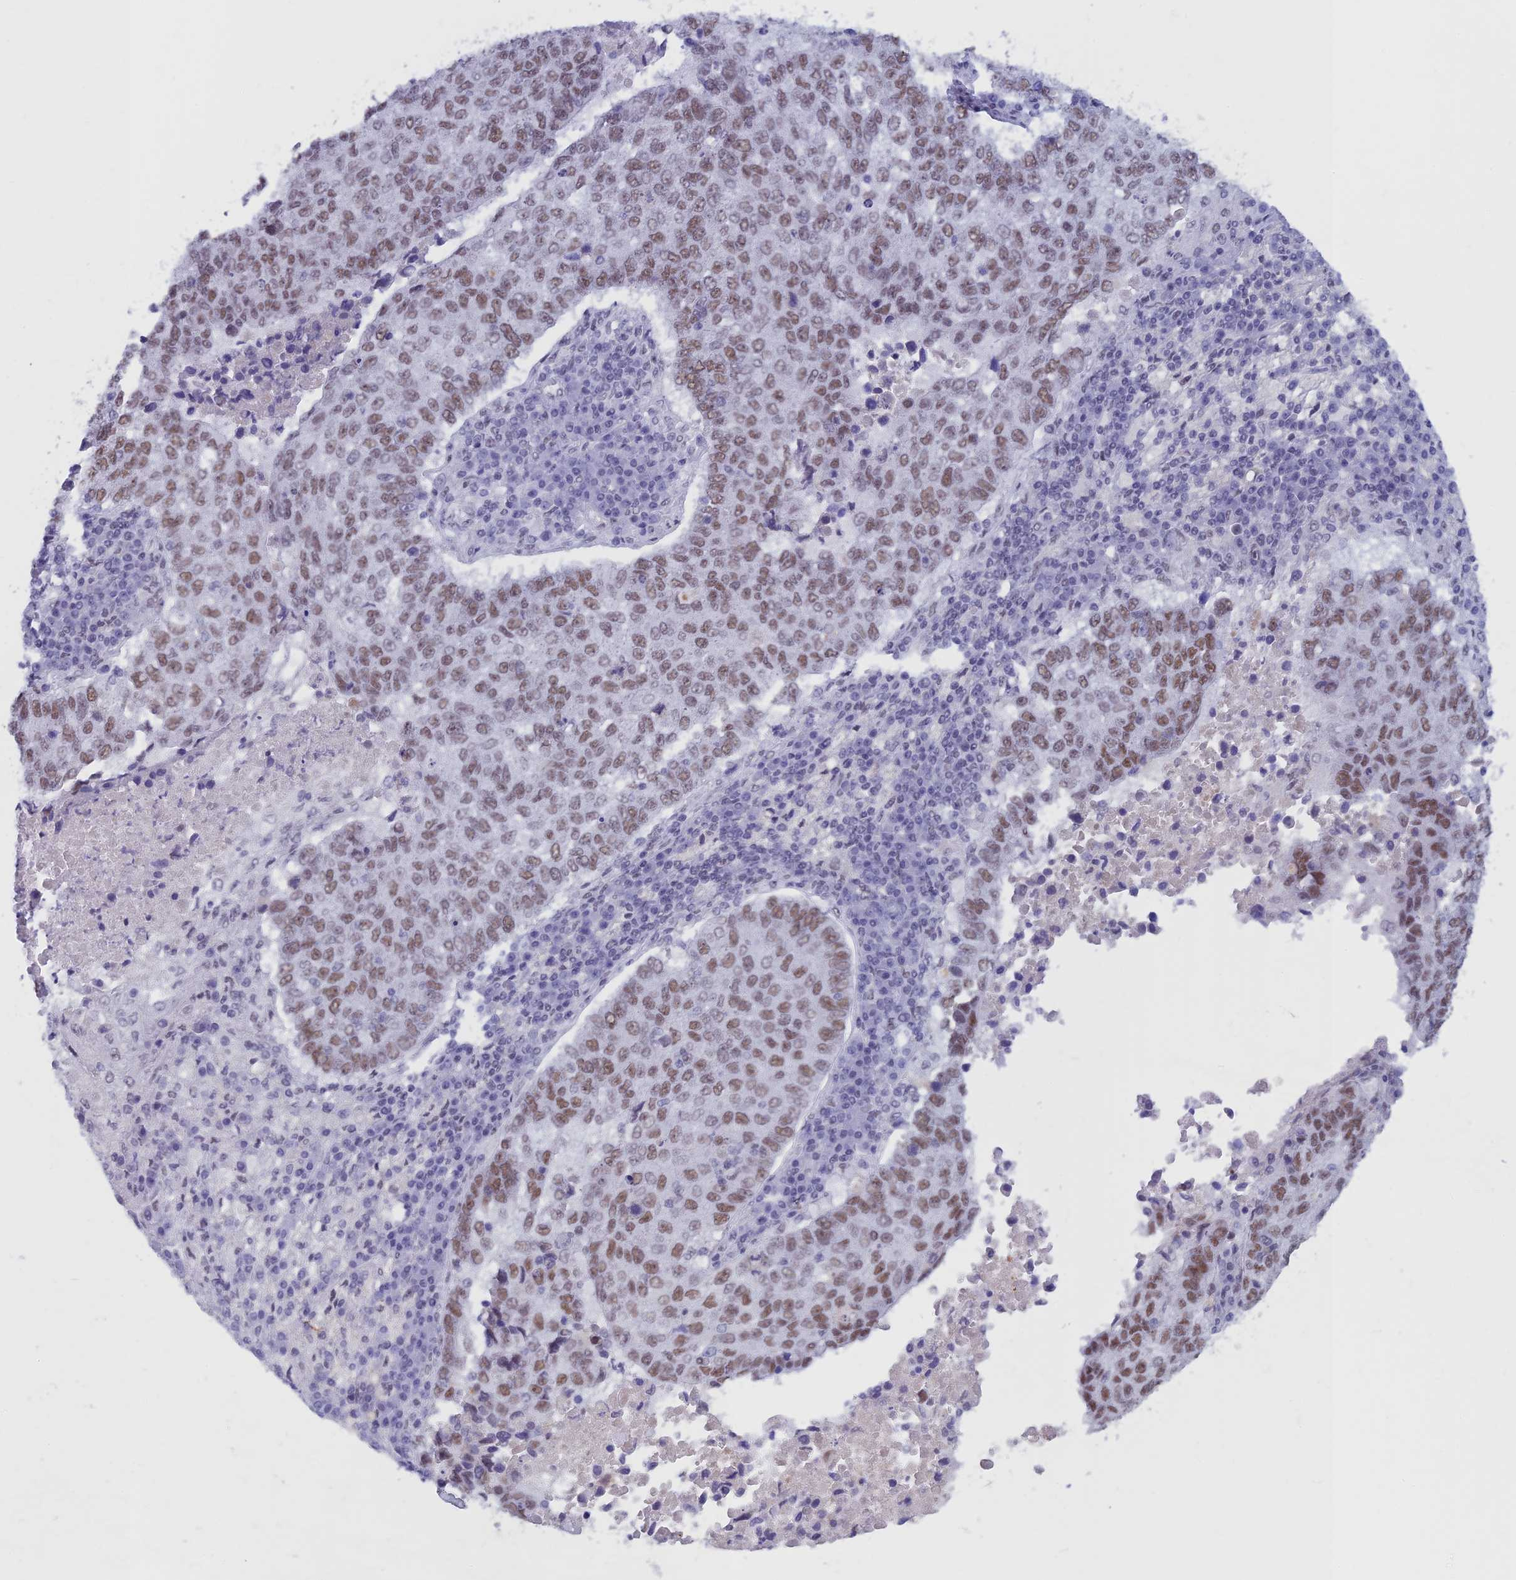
{"staining": {"intensity": "moderate", "quantity": ">75%", "location": "nuclear"}, "tissue": "lung cancer", "cell_type": "Tumor cells", "image_type": "cancer", "snomed": [{"axis": "morphology", "description": "Squamous cell carcinoma, NOS"}, {"axis": "topography", "description": "Lung"}], "caption": "Immunohistochemical staining of lung squamous cell carcinoma exhibits moderate nuclear protein expression in about >75% of tumor cells. The protein of interest is shown in brown color, while the nuclei are stained blue.", "gene": "ASH2L", "patient": {"sex": "male", "age": 73}}